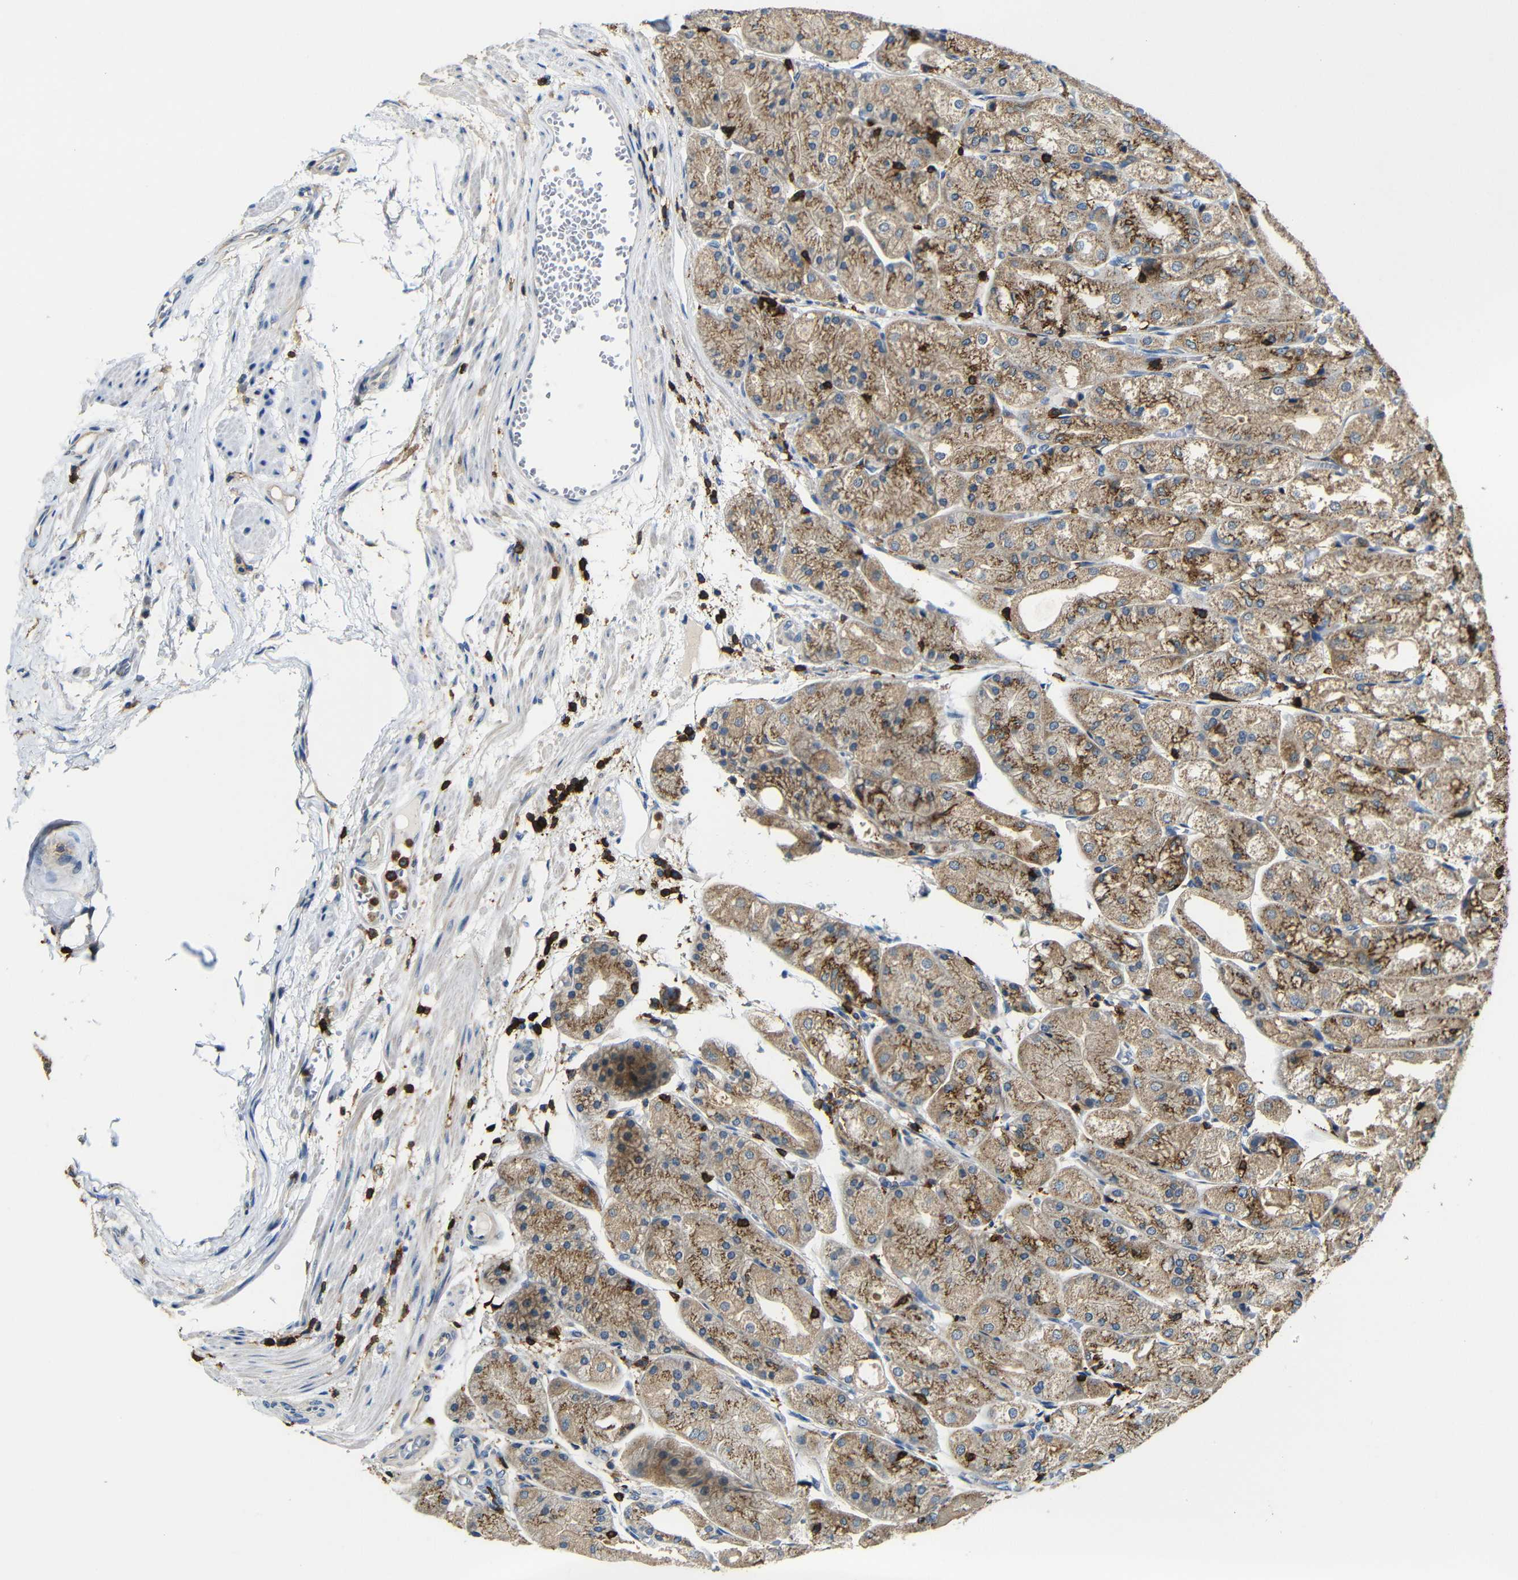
{"staining": {"intensity": "moderate", "quantity": ">75%", "location": "cytoplasmic/membranous"}, "tissue": "stomach", "cell_type": "Glandular cells", "image_type": "normal", "snomed": [{"axis": "morphology", "description": "Normal tissue, NOS"}, {"axis": "topography", "description": "Stomach, upper"}], "caption": "This is a histology image of immunohistochemistry (IHC) staining of normal stomach, which shows moderate expression in the cytoplasmic/membranous of glandular cells.", "gene": "P2RY12", "patient": {"sex": "male", "age": 72}}